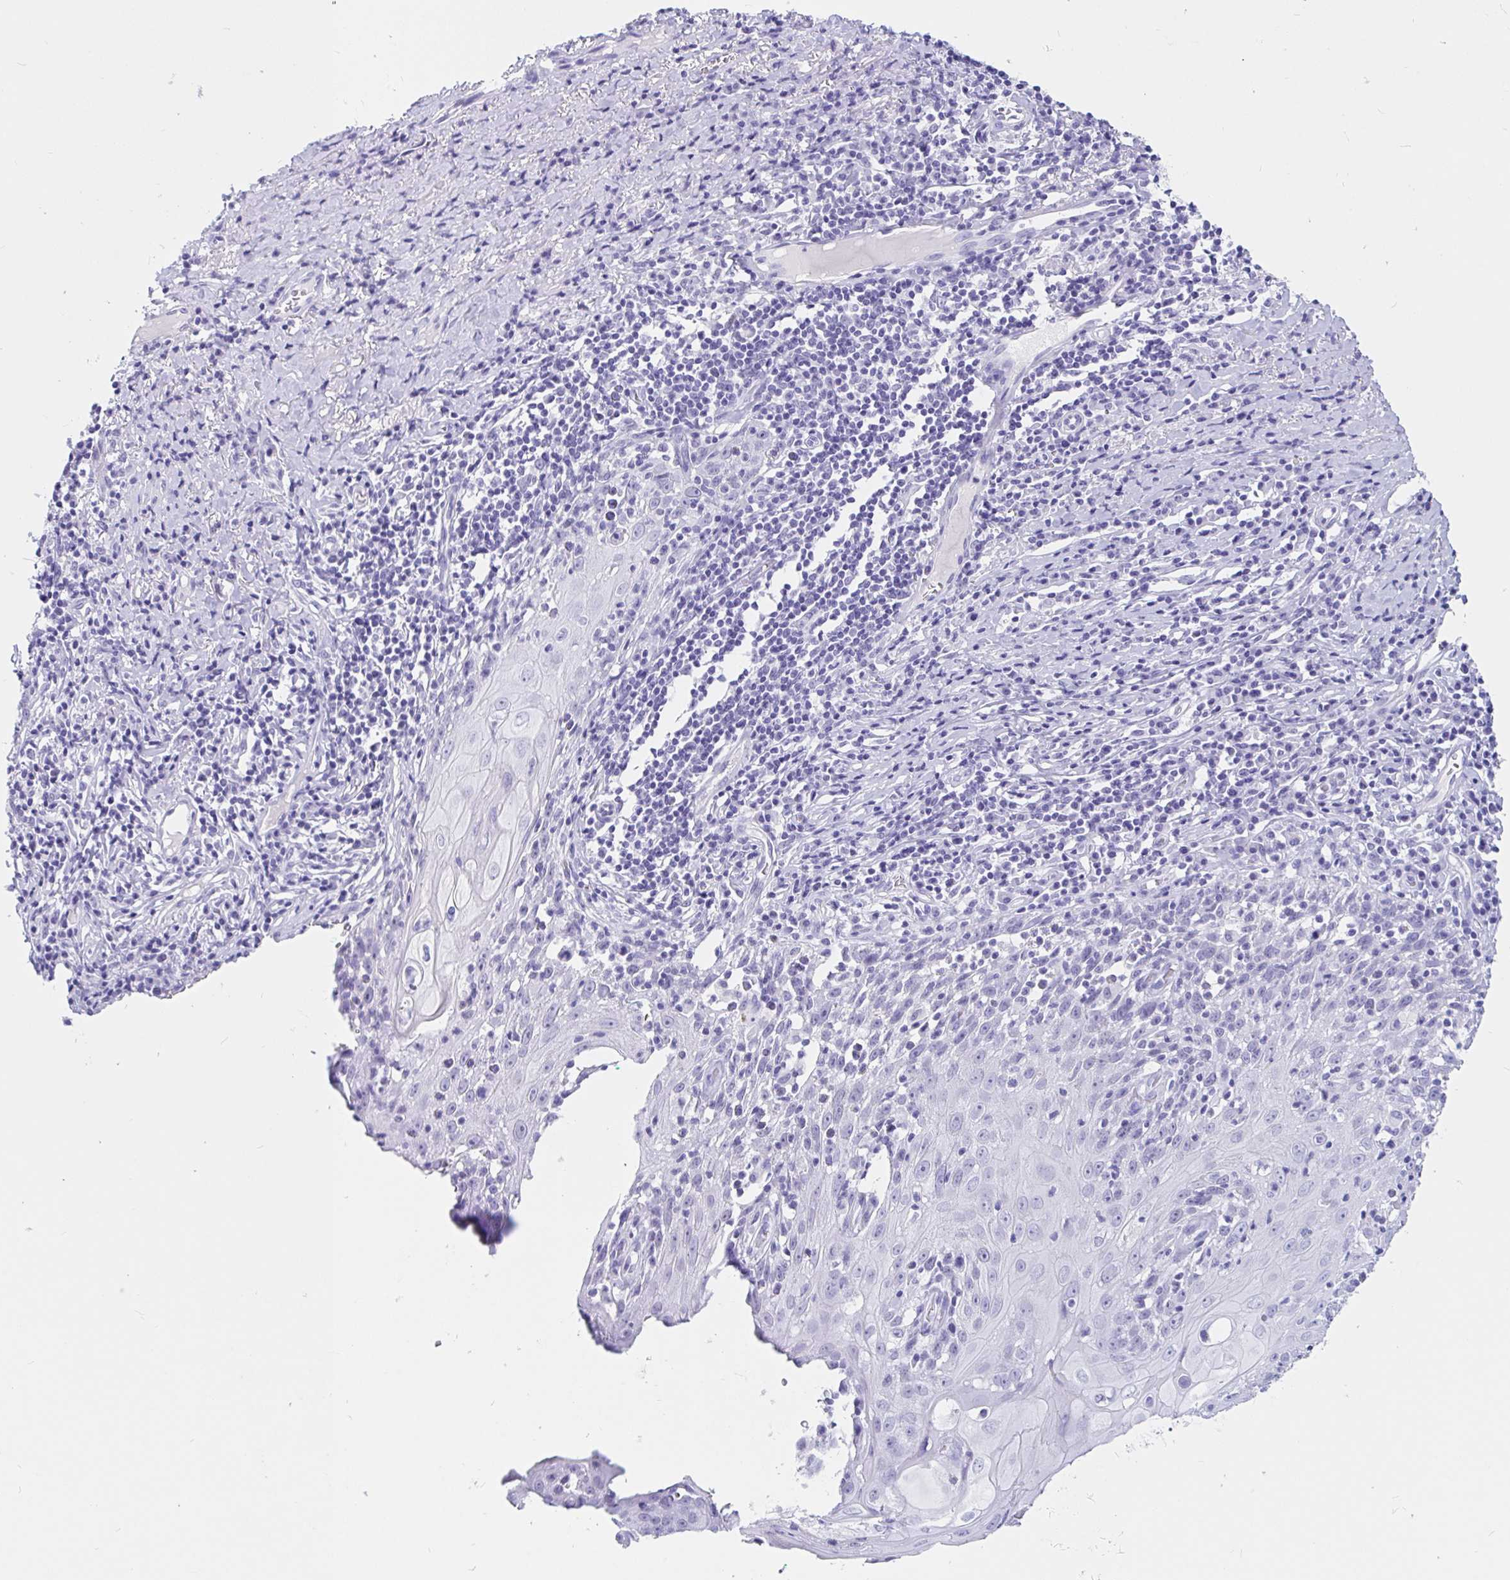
{"staining": {"intensity": "negative", "quantity": "none", "location": "none"}, "tissue": "skin cancer", "cell_type": "Tumor cells", "image_type": "cancer", "snomed": [{"axis": "morphology", "description": "Squamous cell carcinoma, NOS"}, {"axis": "topography", "description": "Skin"}, {"axis": "topography", "description": "Vulva"}], "caption": "High power microscopy image of an IHC photomicrograph of skin cancer (squamous cell carcinoma), revealing no significant positivity in tumor cells.", "gene": "OR6T1", "patient": {"sex": "female", "age": 76}}